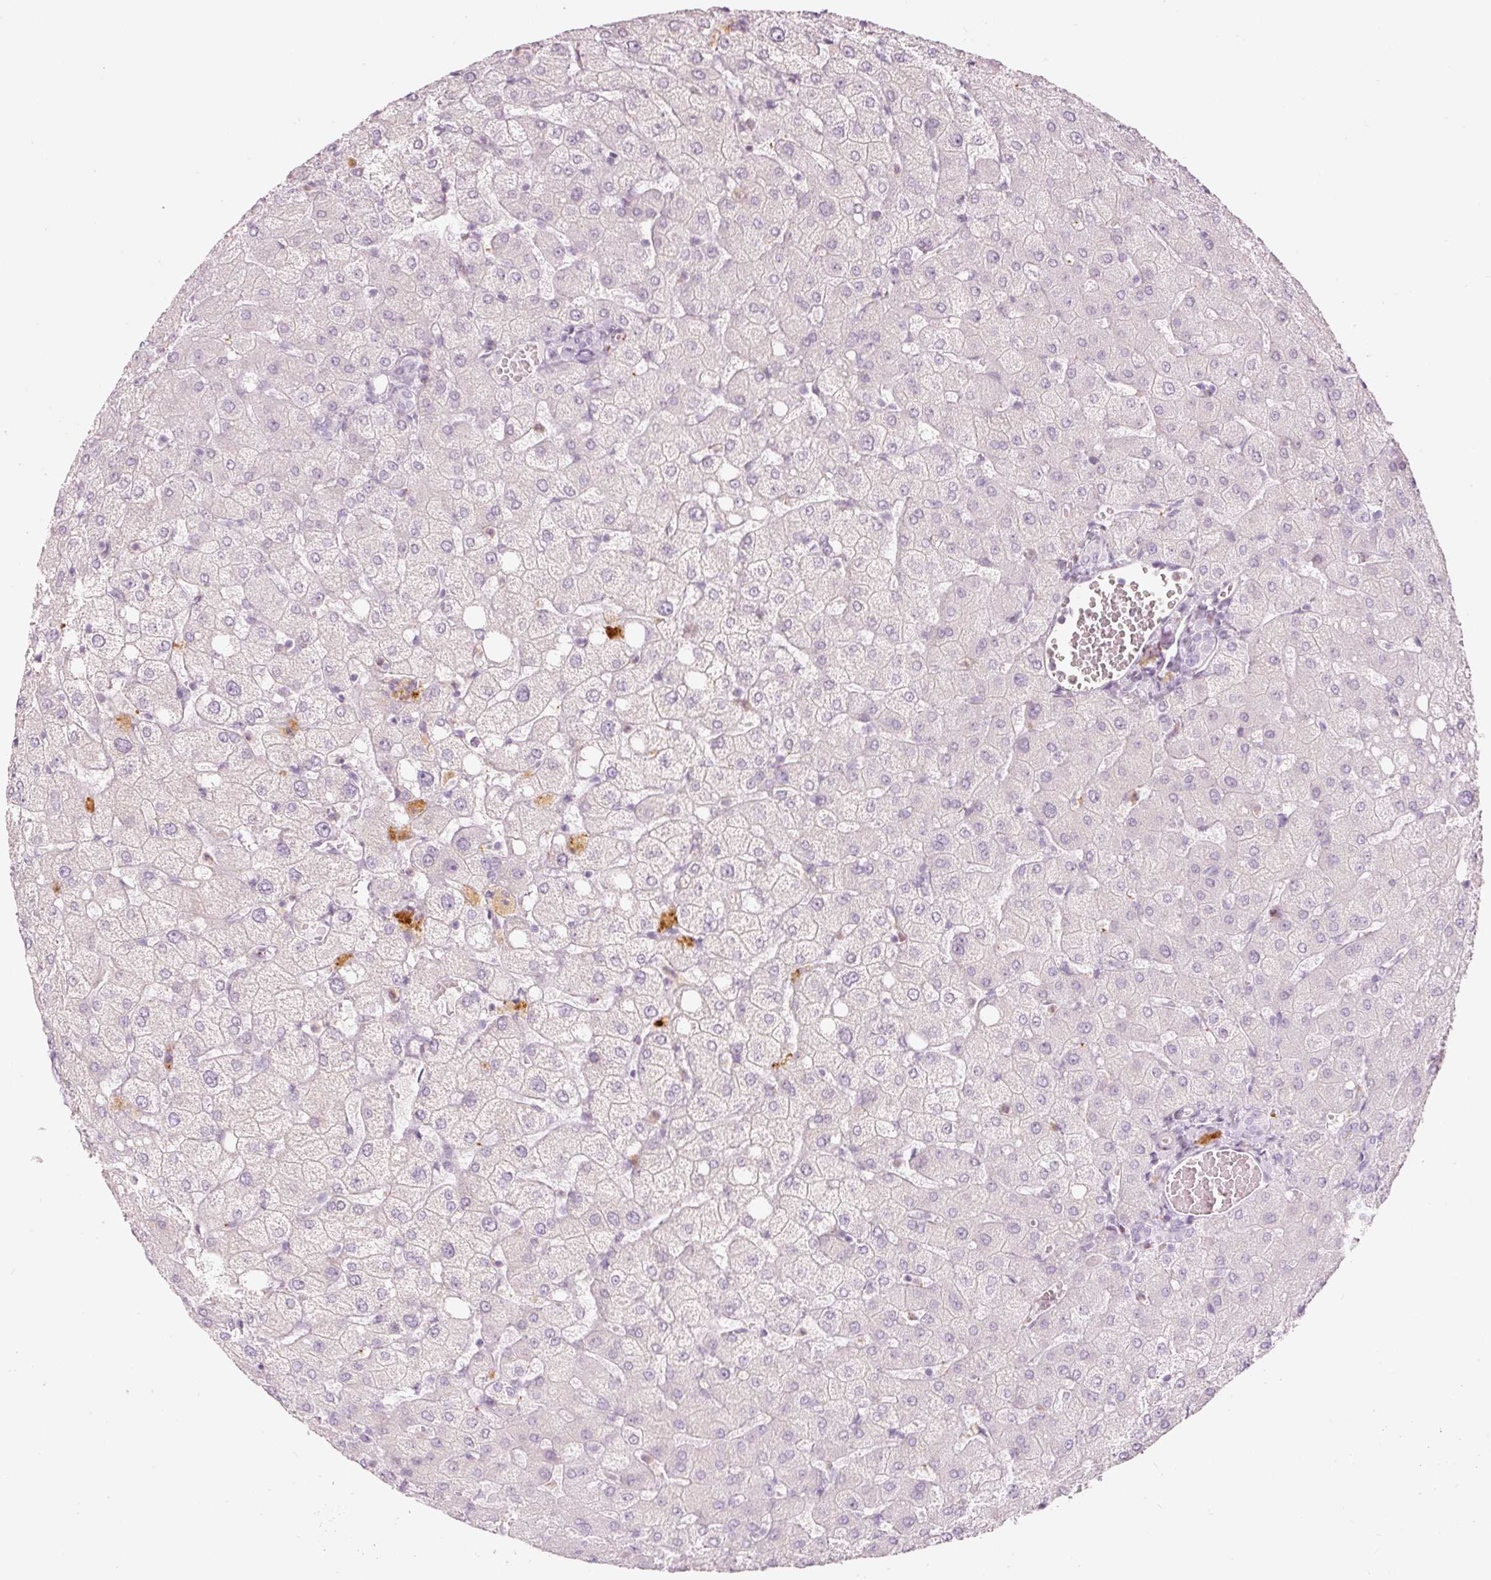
{"staining": {"intensity": "negative", "quantity": "none", "location": "none"}, "tissue": "liver", "cell_type": "Cholangiocytes", "image_type": "normal", "snomed": [{"axis": "morphology", "description": "Normal tissue, NOS"}, {"axis": "topography", "description": "Liver"}], "caption": "There is no significant positivity in cholangiocytes of liver. (DAB (3,3'-diaminobenzidine) immunohistochemistry visualized using brightfield microscopy, high magnification).", "gene": "LECT2", "patient": {"sex": "female", "age": 54}}